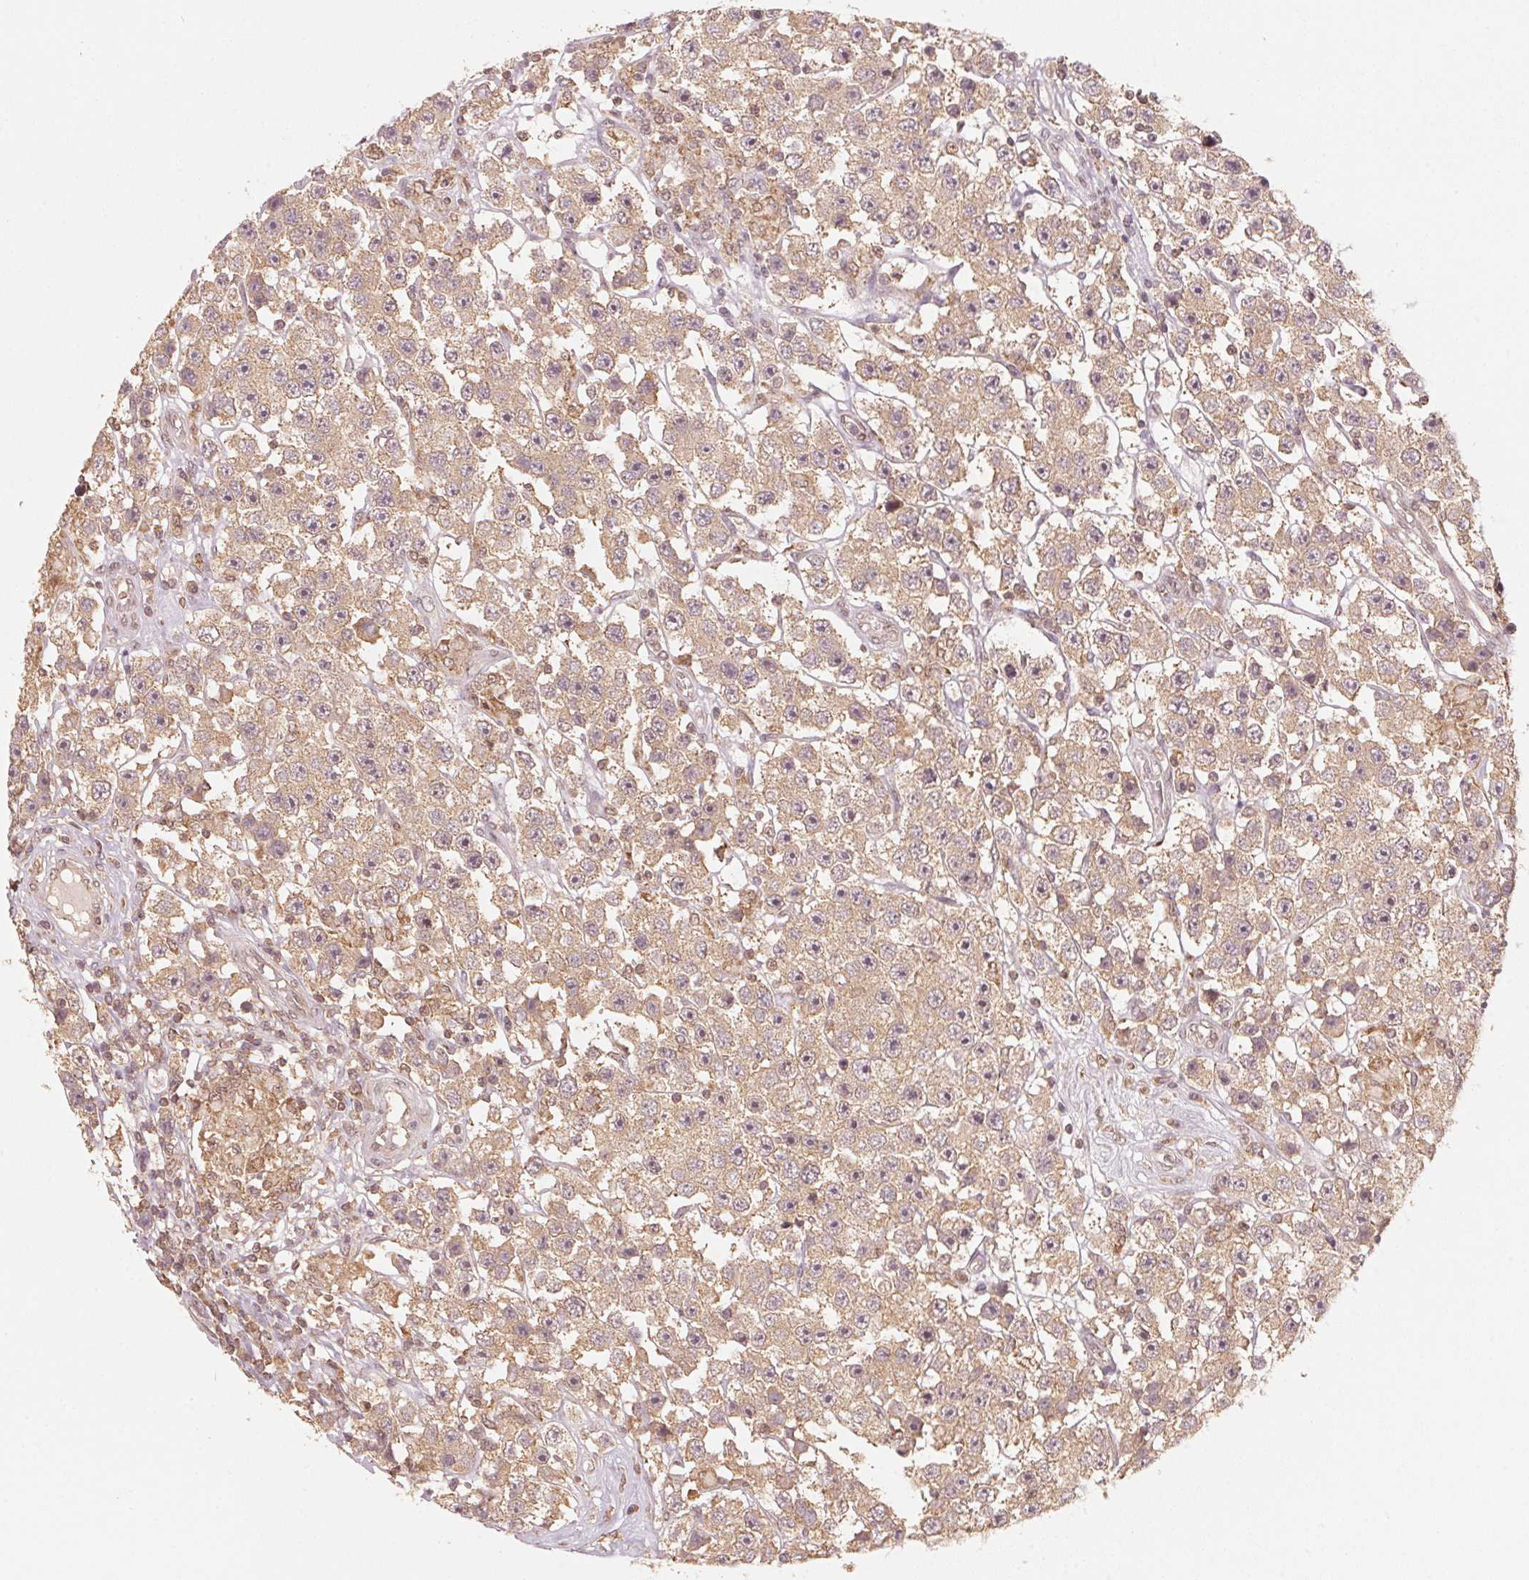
{"staining": {"intensity": "weak", "quantity": ">75%", "location": "cytoplasmic/membranous"}, "tissue": "testis cancer", "cell_type": "Tumor cells", "image_type": "cancer", "snomed": [{"axis": "morphology", "description": "Seminoma, NOS"}, {"axis": "topography", "description": "Testis"}], "caption": "Protein staining of testis cancer tissue exhibits weak cytoplasmic/membranous staining in about >75% of tumor cells.", "gene": "C2orf73", "patient": {"sex": "male", "age": 45}}